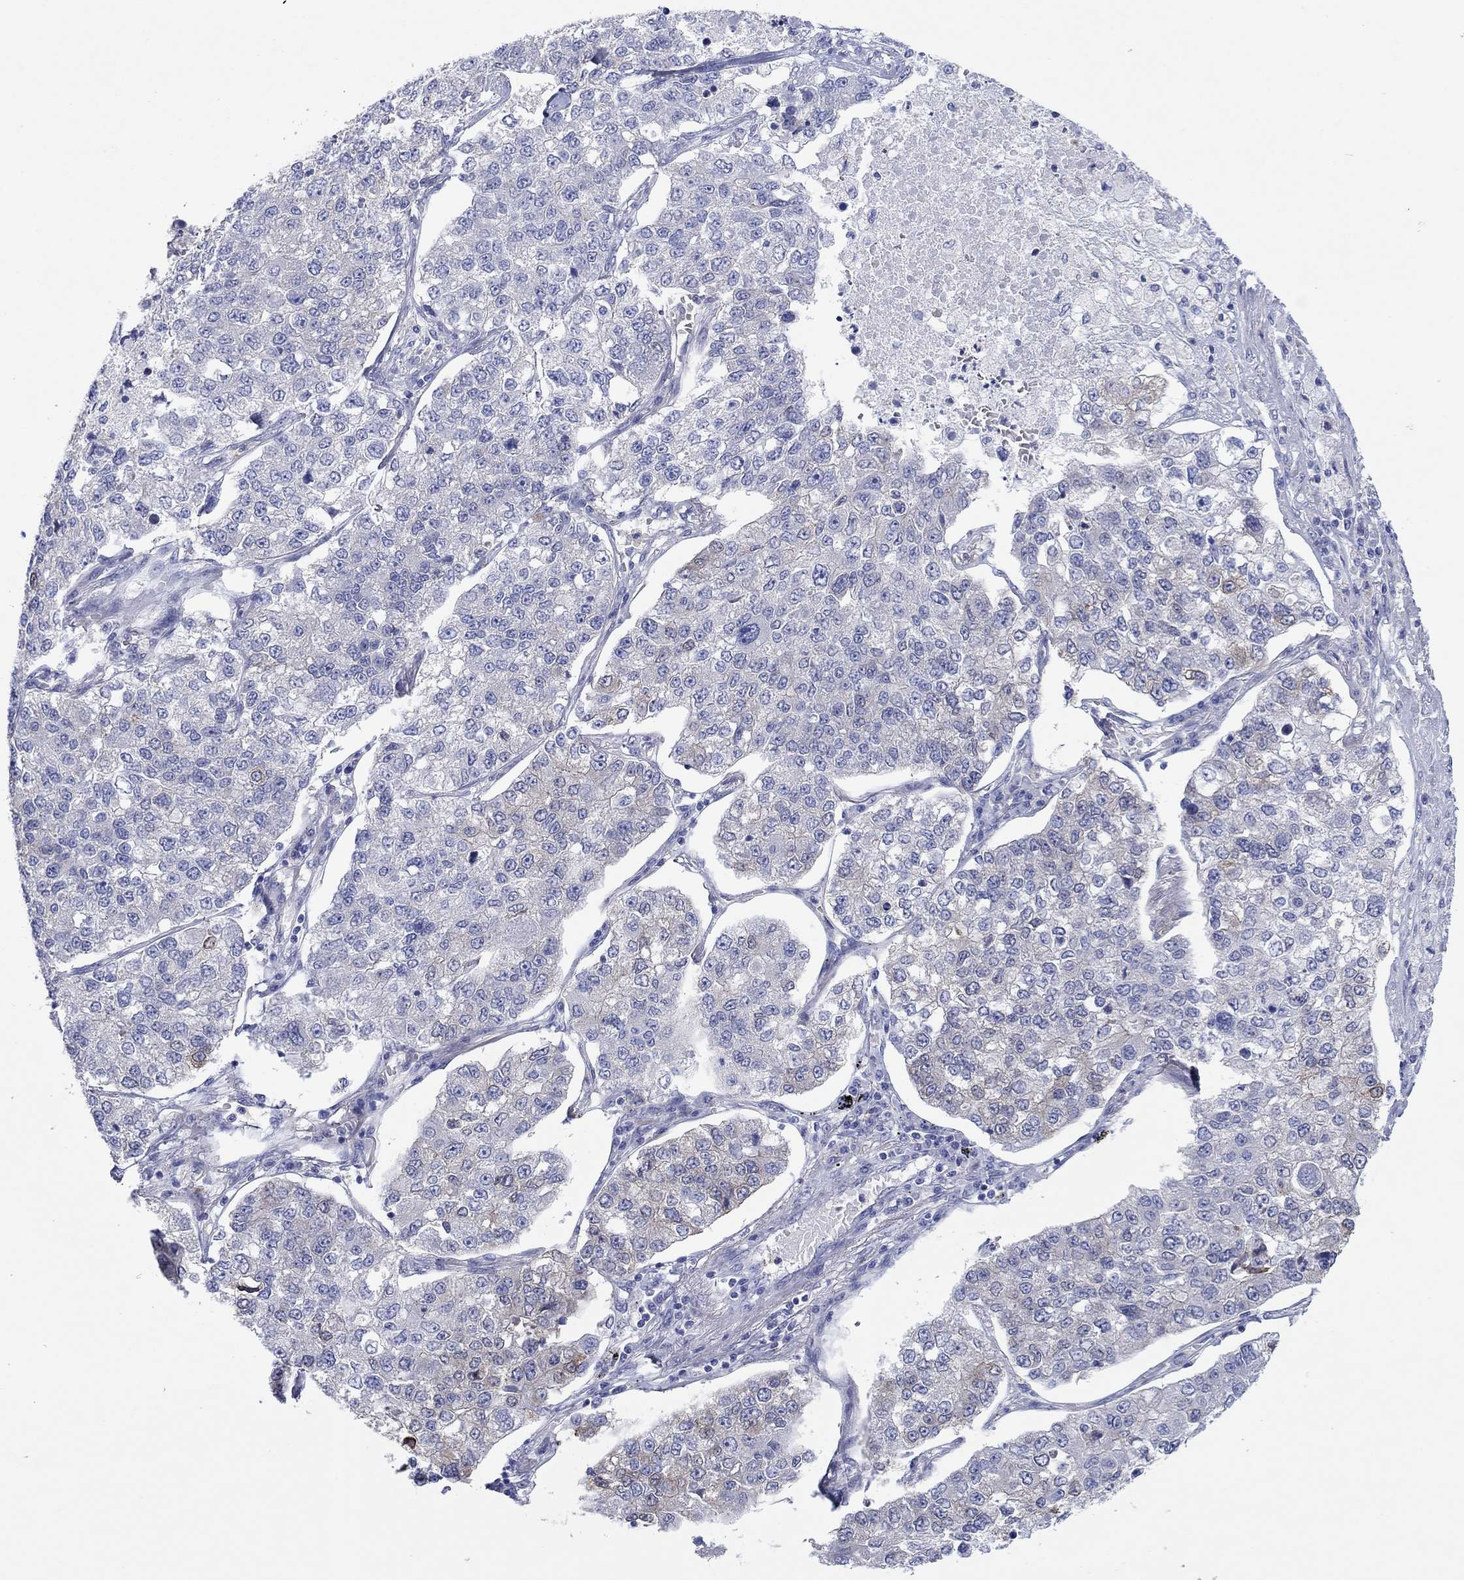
{"staining": {"intensity": "negative", "quantity": "none", "location": "none"}, "tissue": "lung cancer", "cell_type": "Tumor cells", "image_type": "cancer", "snomed": [{"axis": "morphology", "description": "Adenocarcinoma, NOS"}, {"axis": "topography", "description": "Lung"}], "caption": "Adenocarcinoma (lung) was stained to show a protein in brown. There is no significant expression in tumor cells.", "gene": "TPRN", "patient": {"sex": "male", "age": 49}}